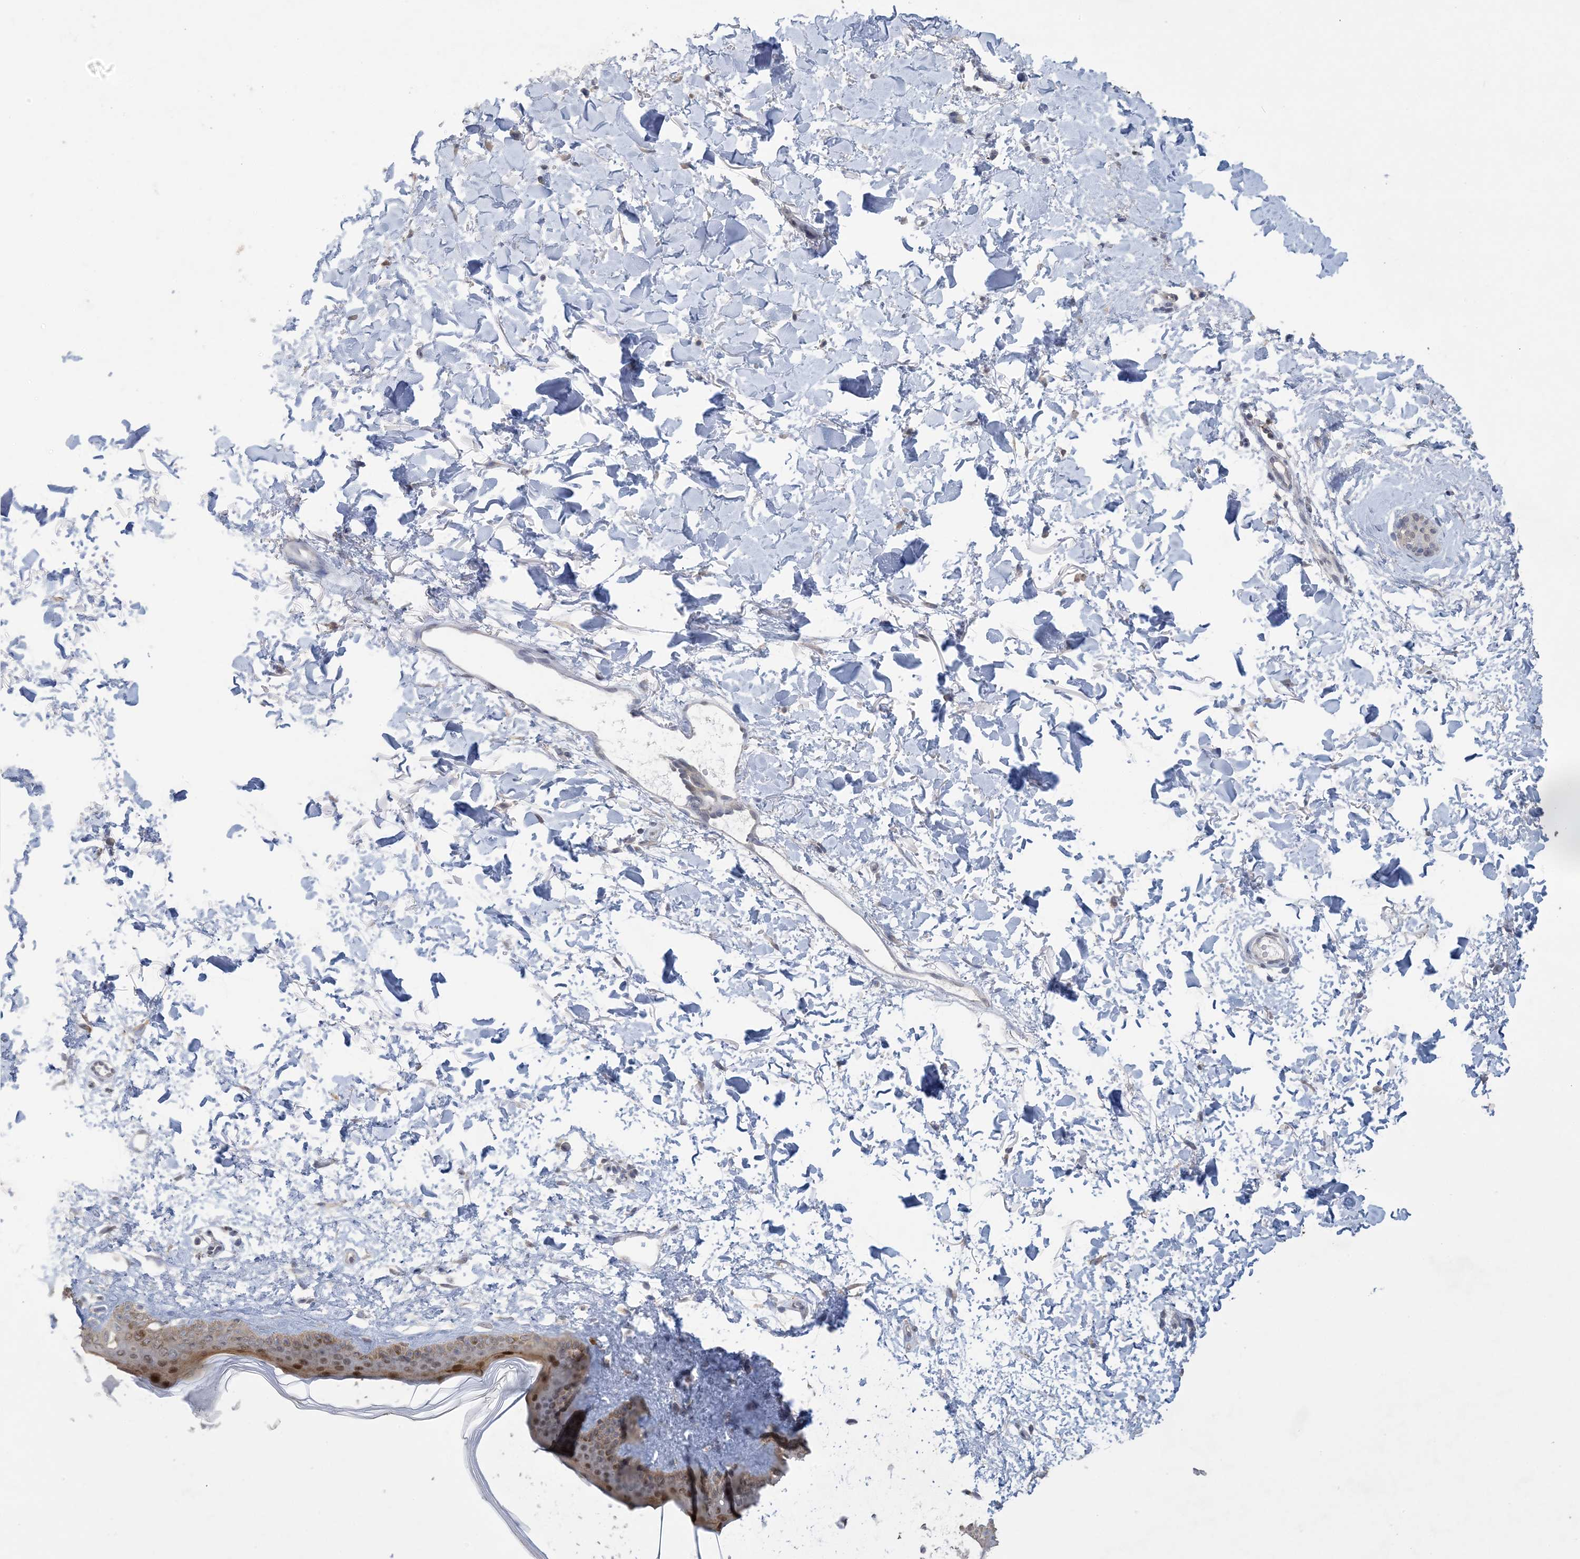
{"staining": {"intensity": "negative", "quantity": "none", "location": "none"}, "tissue": "skin", "cell_type": "Fibroblasts", "image_type": "normal", "snomed": [{"axis": "morphology", "description": "Normal tissue, NOS"}, {"axis": "topography", "description": "Skin"}], "caption": "An immunohistochemistry (IHC) histopathology image of normal skin is shown. There is no staining in fibroblasts of skin. (Brightfield microscopy of DAB immunohistochemistry (IHC) at high magnification).", "gene": "HMGCS1", "patient": {"sex": "female", "age": 58}}